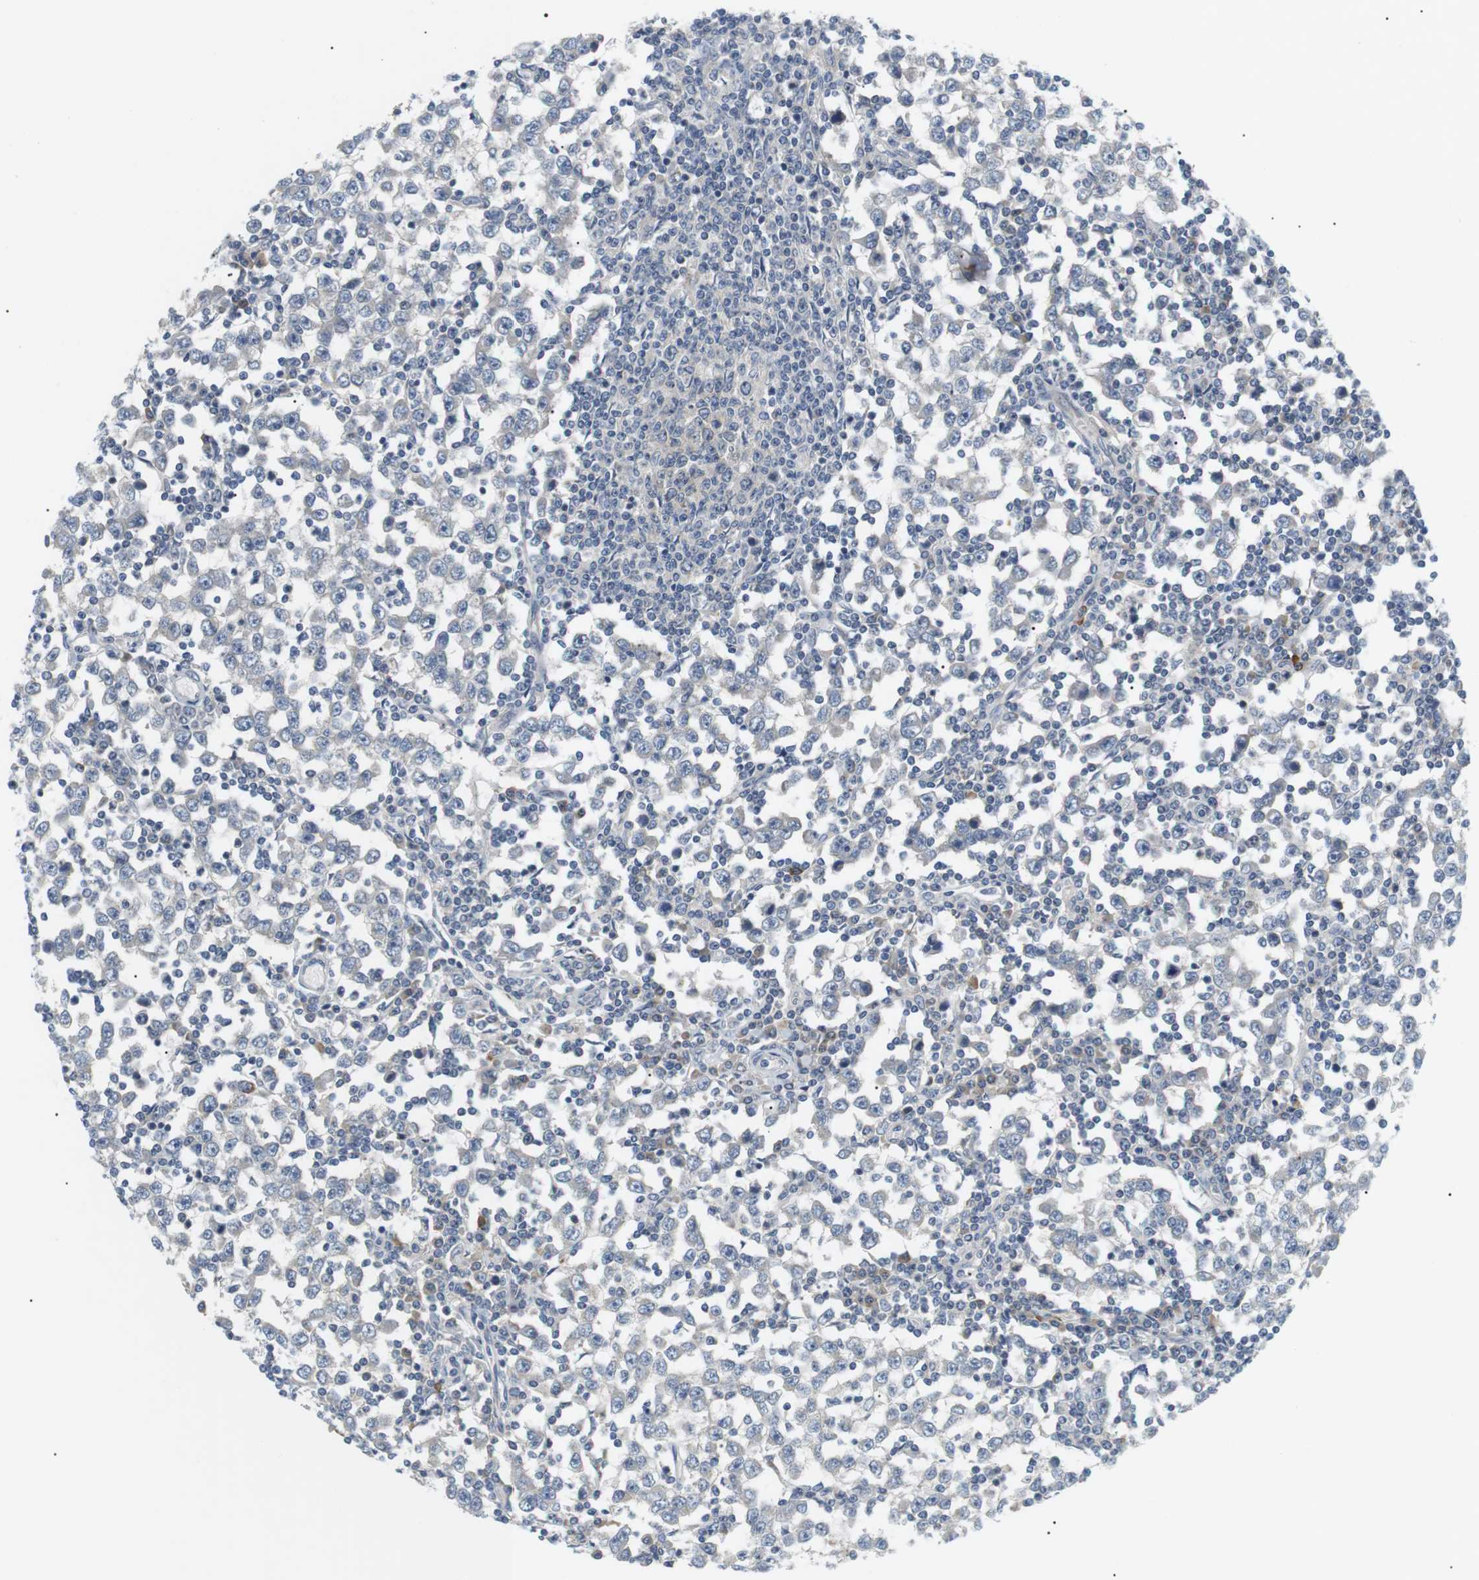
{"staining": {"intensity": "negative", "quantity": "none", "location": "none"}, "tissue": "testis cancer", "cell_type": "Tumor cells", "image_type": "cancer", "snomed": [{"axis": "morphology", "description": "Seminoma, NOS"}, {"axis": "topography", "description": "Testis"}], "caption": "A histopathology image of human testis cancer is negative for staining in tumor cells.", "gene": "EVA1C", "patient": {"sex": "male", "age": 65}}